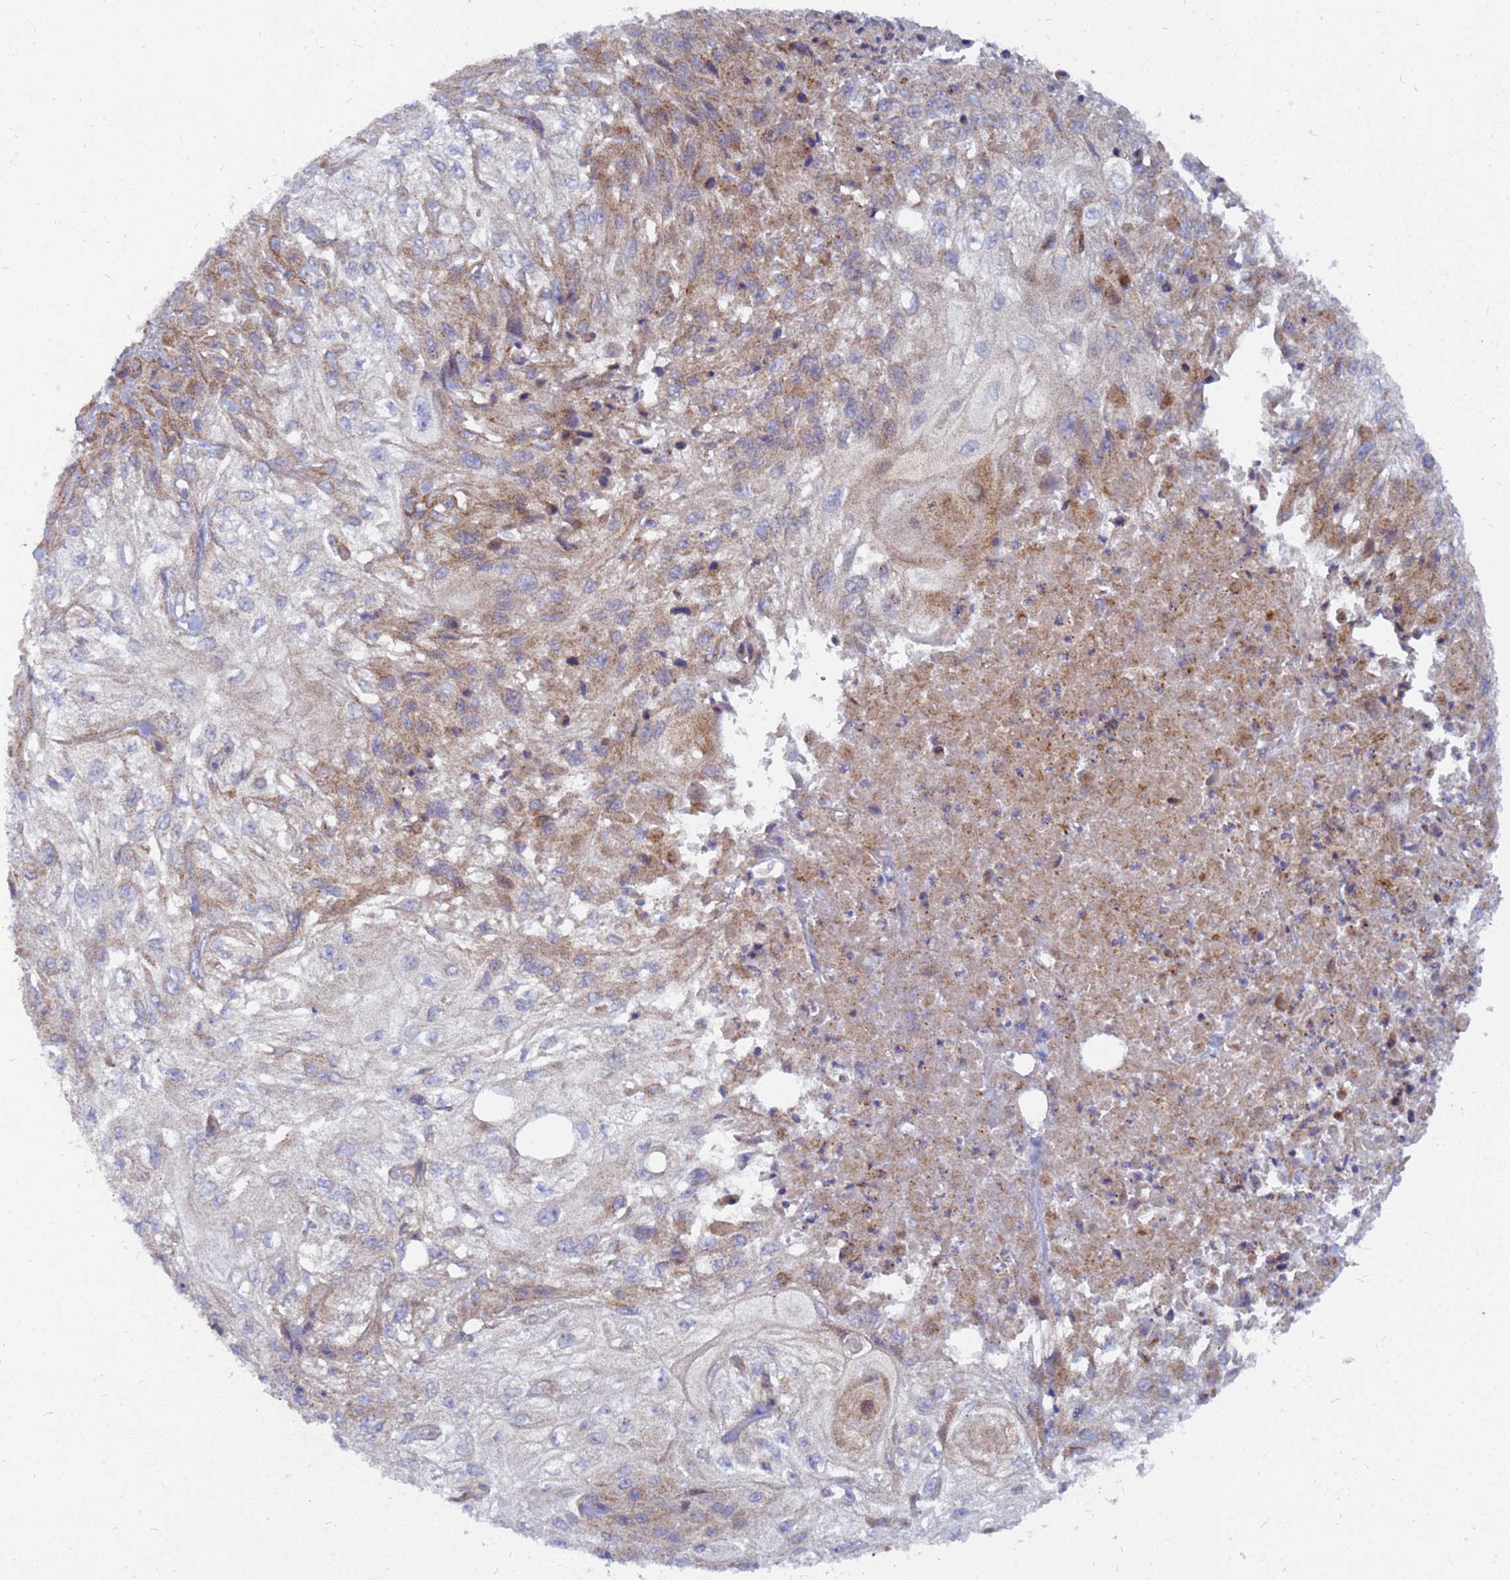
{"staining": {"intensity": "weak", "quantity": ">75%", "location": "cytoplasmic/membranous"}, "tissue": "skin cancer", "cell_type": "Tumor cells", "image_type": "cancer", "snomed": [{"axis": "morphology", "description": "Squamous cell carcinoma, NOS"}, {"axis": "morphology", "description": "Squamous cell carcinoma, metastatic, NOS"}, {"axis": "topography", "description": "Skin"}, {"axis": "topography", "description": "Lymph node"}], "caption": "Protein expression by immunohistochemistry reveals weak cytoplasmic/membranous expression in approximately >75% of tumor cells in skin metastatic squamous cell carcinoma.", "gene": "CDC34", "patient": {"sex": "male", "age": 75}}